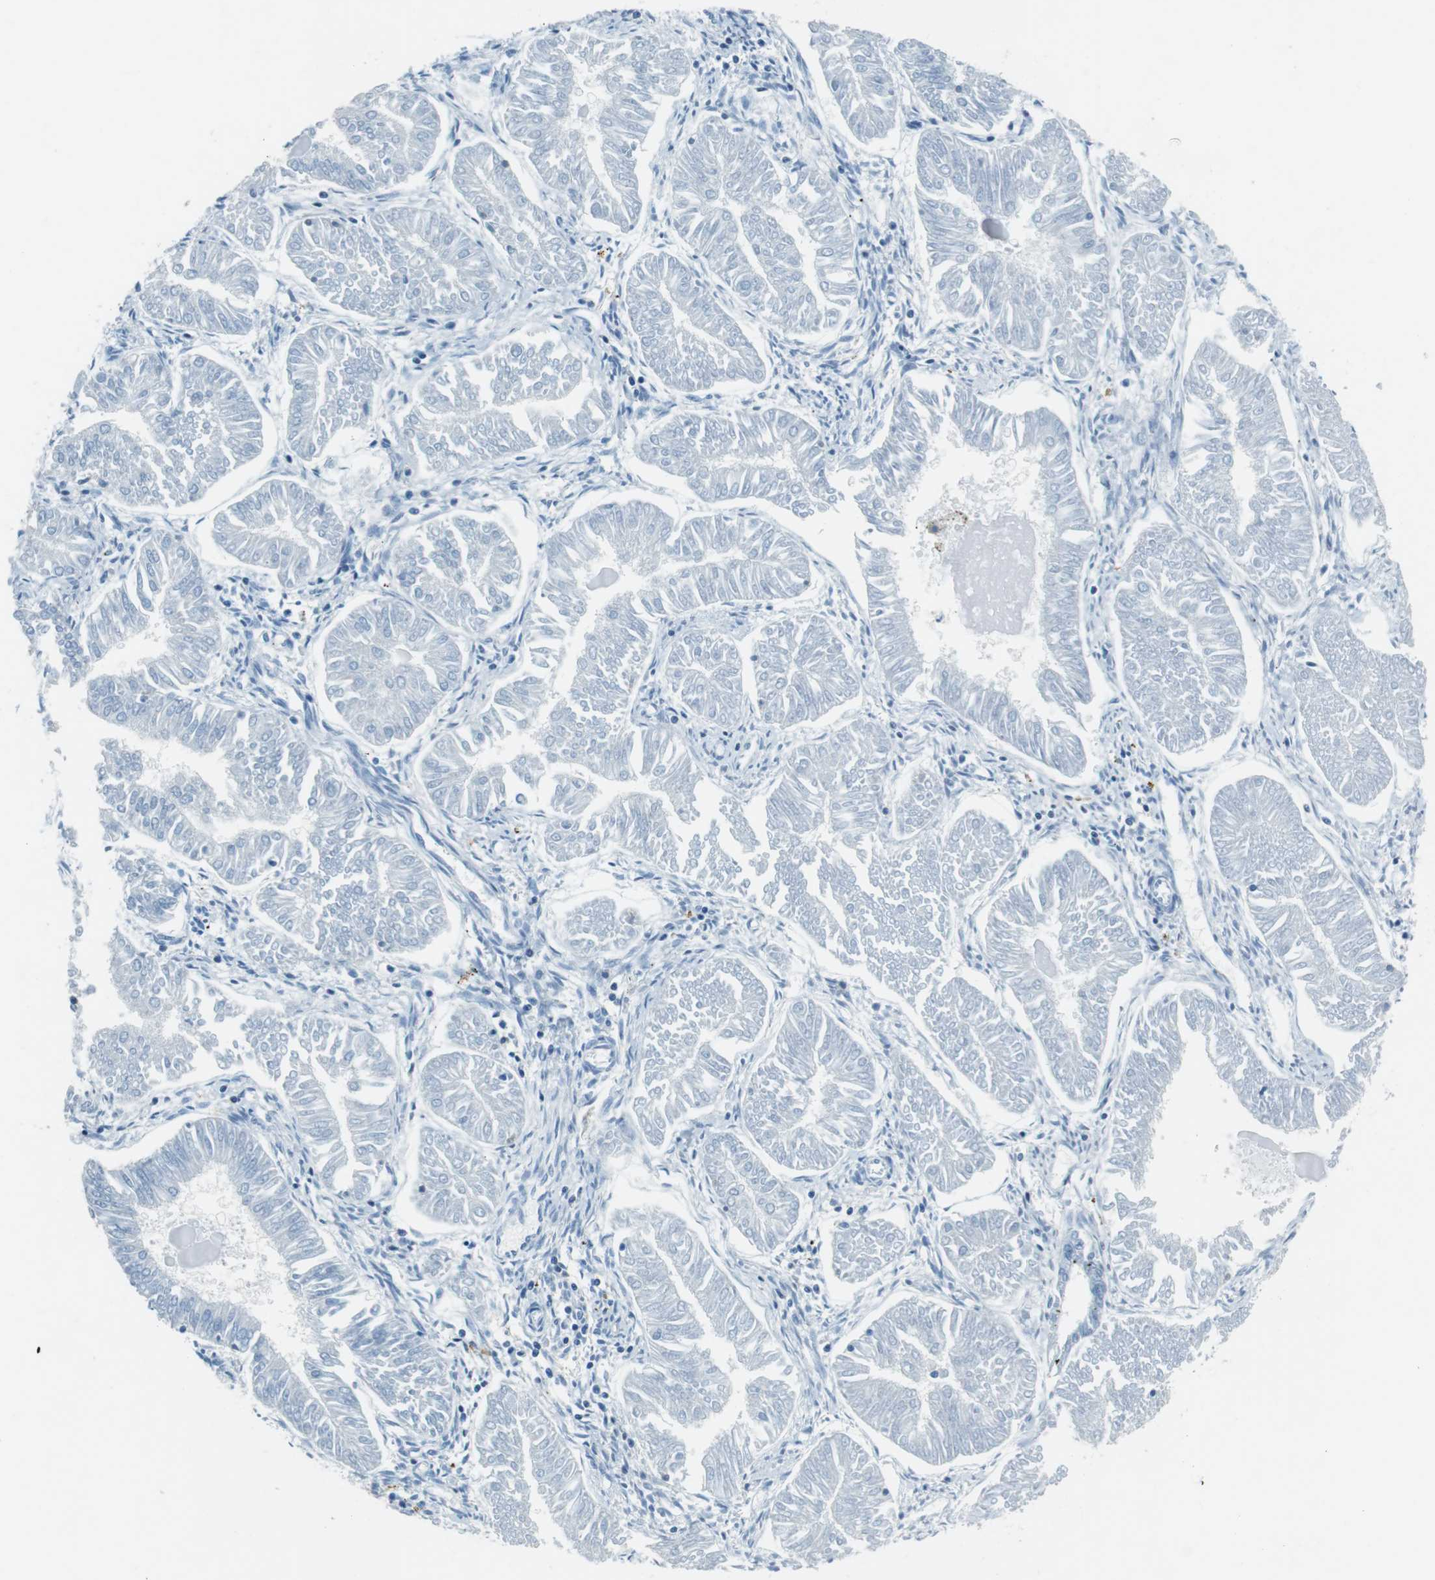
{"staining": {"intensity": "negative", "quantity": "none", "location": "none"}, "tissue": "endometrial cancer", "cell_type": "Tumor cells", "image_type": "cancer", "snomed": [{"axis": "morphology", "description": "Adenocarcinoma, NOS"}, {"axis": "topography", "description": "Endometrium"}], "caption": "Immunohistochemistry (IHC) of human adenocarcinoma (endometrial) shows no expression in tumor cells.", "gene": "LAT", "patient": {"sex": "female", "age": 53}}